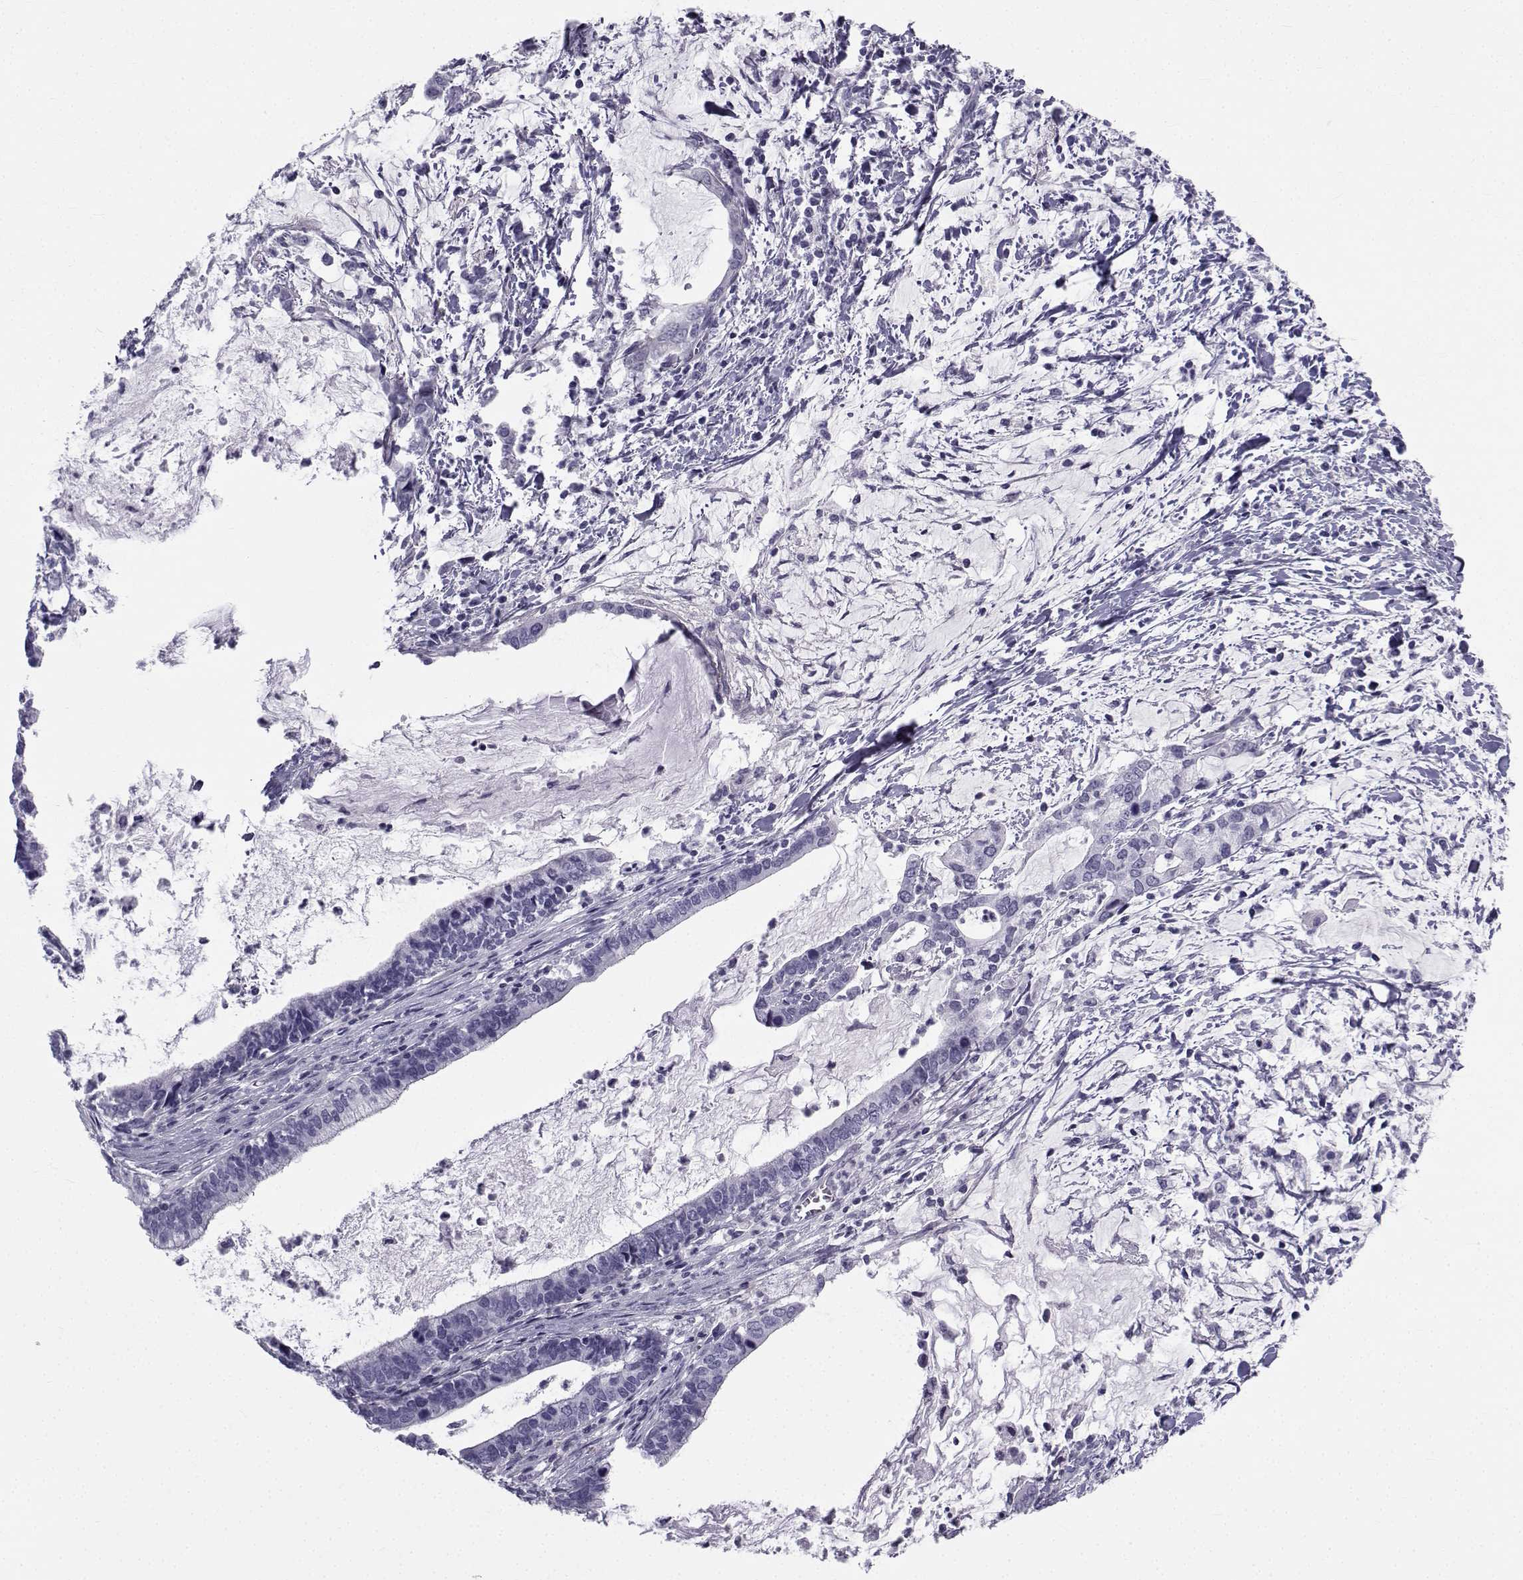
{"staining": {"intensity": "negative", "quantity": "none", "location": "none"}, "tissue": "cervical cancer", "cell_type": "Tumor cells", "image_type": "cancer", "snomed": [{"axis": "morphology", "description": "Adenocarcinoma, NOS"}, {"axis": "topography", "description": "Cervix"}], "caption": "Protein analysis of cervical cancer (adenocarcinoma) reveals no significant expression in tumor cells.", "gene": "SPANXD", "patient": {"sex": "female", "age": 42}}